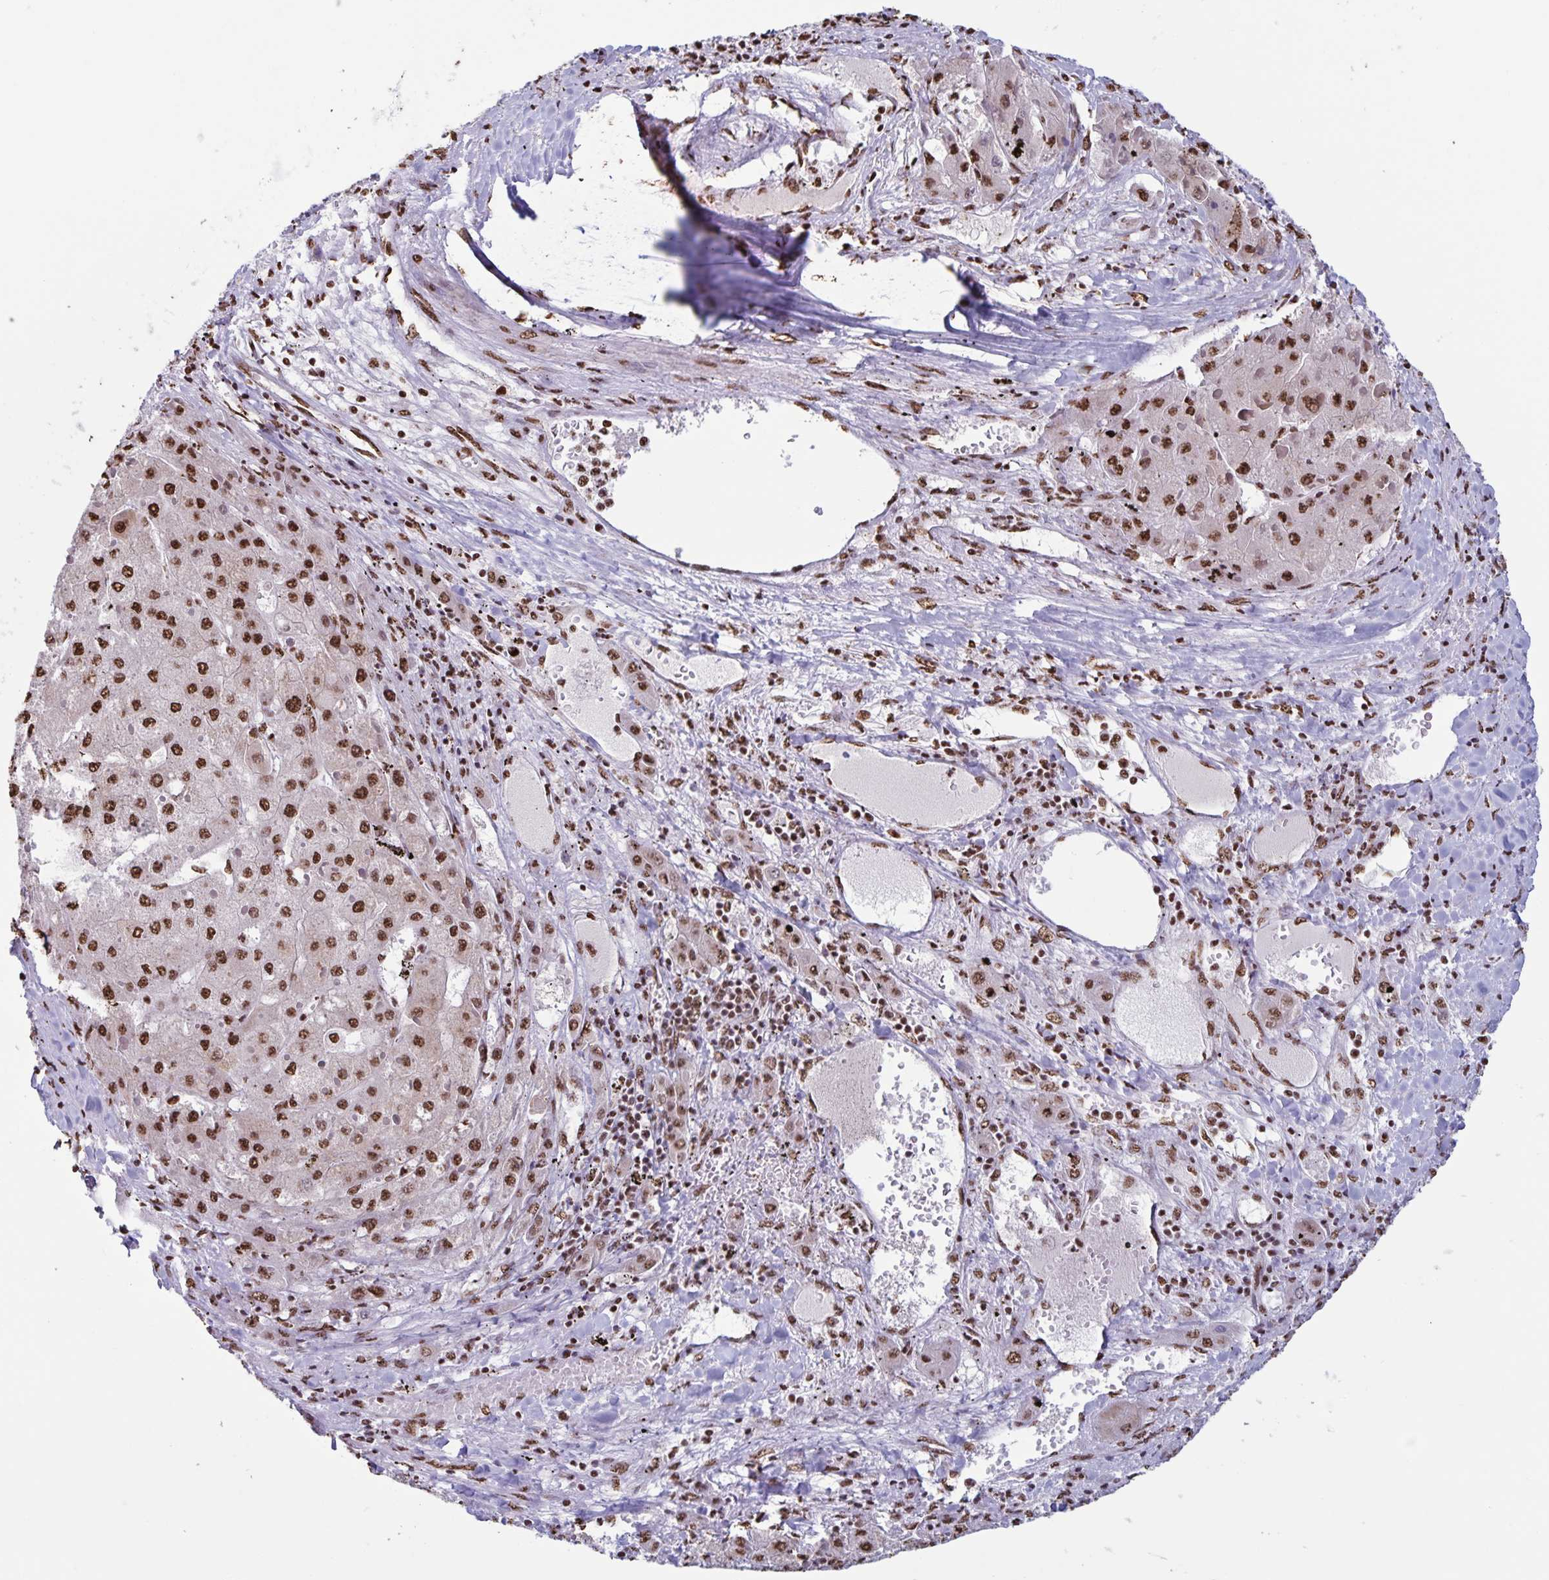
{"staining": {"intensity": "moderate", "quantity": ">75%", "location": "nuclear"}, "tissue": "liver cancer", "cell_type": "Tumor cells", "image_type": "cancer", "snomed": [{"axis": "morphology", "description": "Carcinoma, Hepatocellular, NOS"}, {"axis": "topography", "description": "Liver"}], "caption": "DAB immunohistochemical staining of human liver cancer (hepatocellular carcinoma) demonstrates moderate nuclear protein positivity in approximately >75% of tumor cells.", "gene": "DUT", "patient": {"sex": "female", "age": 73}}